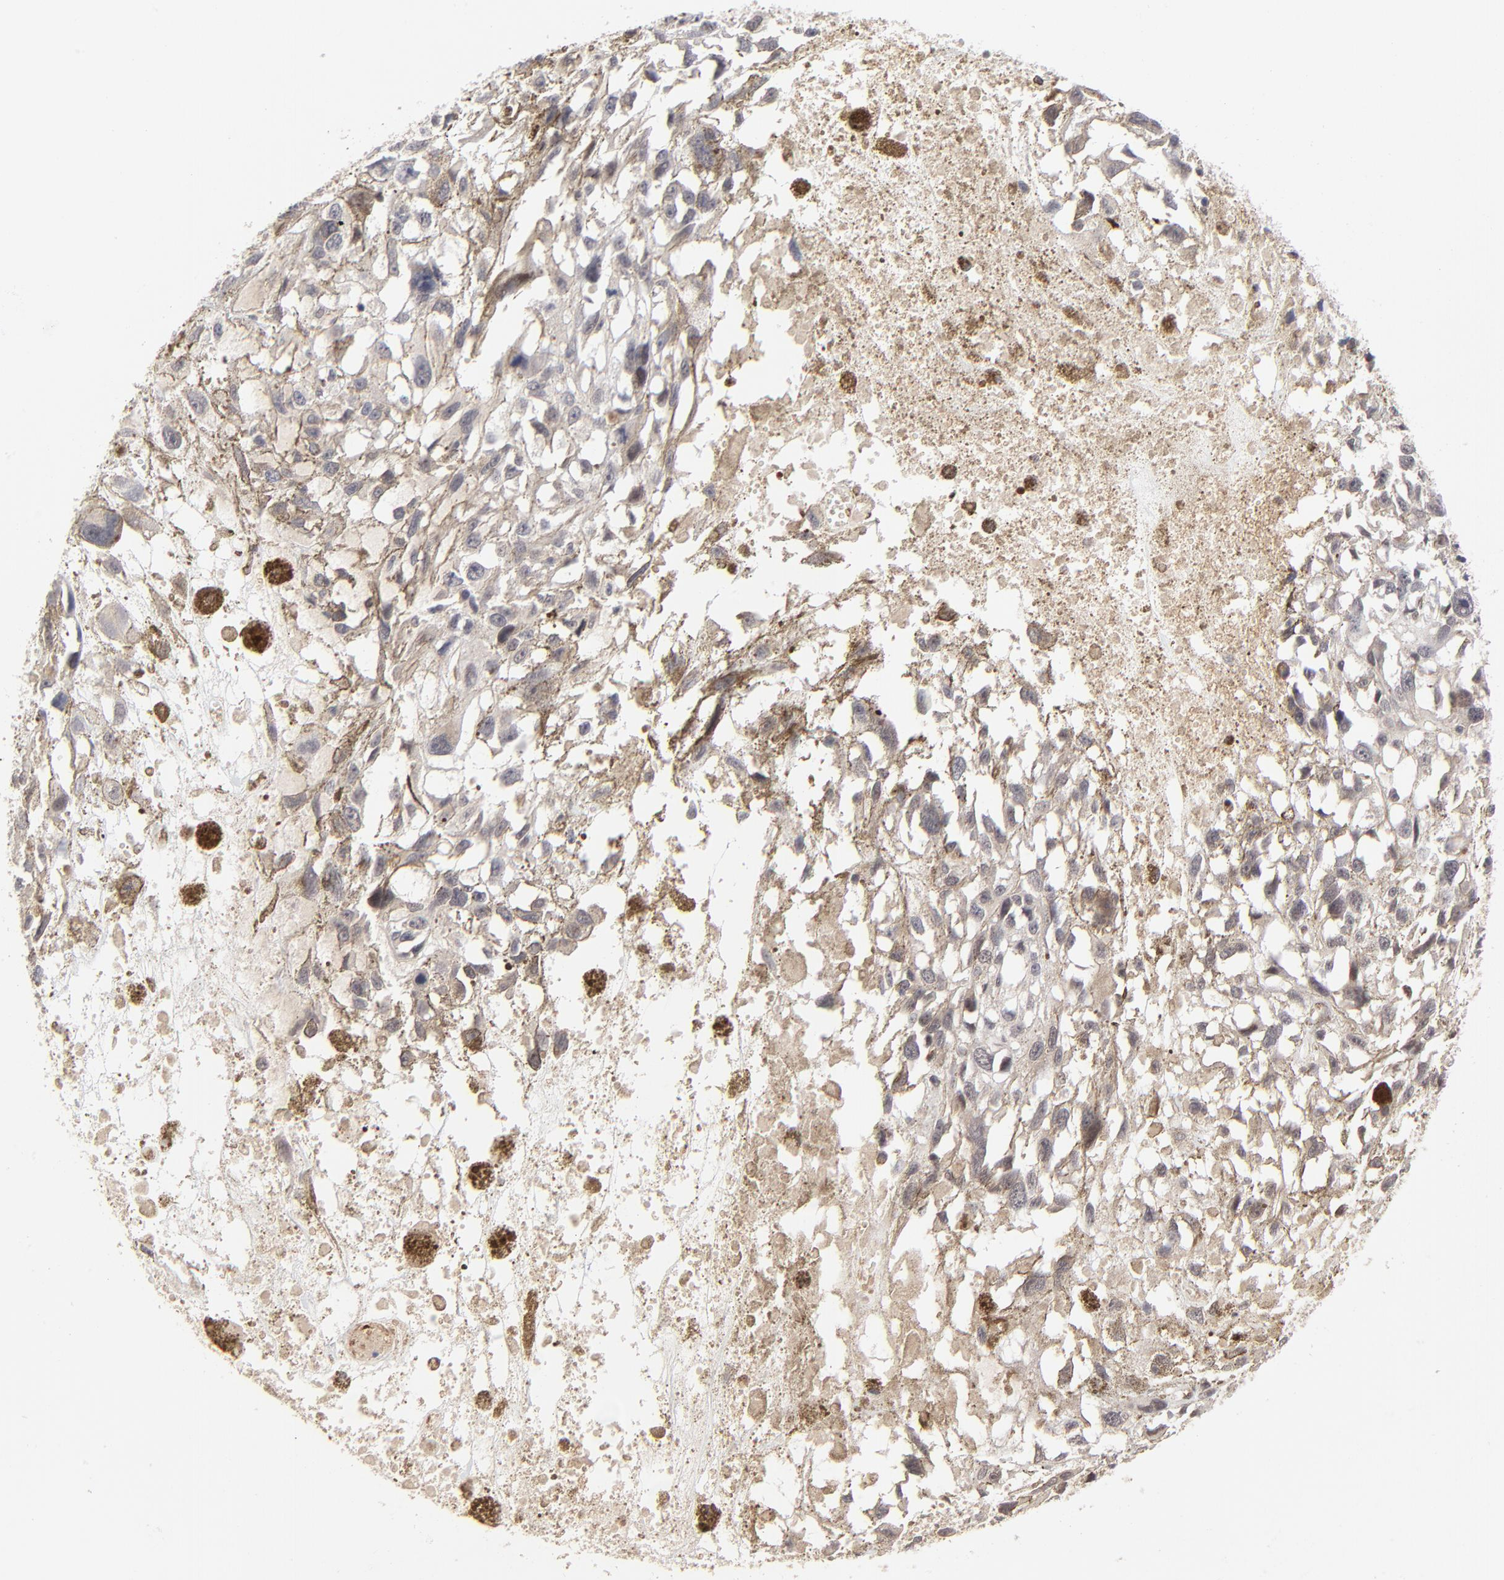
{"staining": {"intensity": "weak", "quantity": "25%-75%", "location": "cytoplasmic/membranous,nuclear"}, "tissue": "melanoma", "cell_type": "Tumor cells", "image_type": "cancer", "snomed": [{"axis": "morphology", "description": "Malignant melanoma, Metastatic site"}, {"axis": "topography", "description": "Lymph node"}], "caption": "Weak cytoplasmic/membranous and nuclear protein staining is identified in about 25%-75% of tumor cells in melanoma. Immunohistochemistry stains the protein in brown and the nuclei are stained blue.", "gene": "CASP10", "patient": {"sex": "male", "age": 59}}